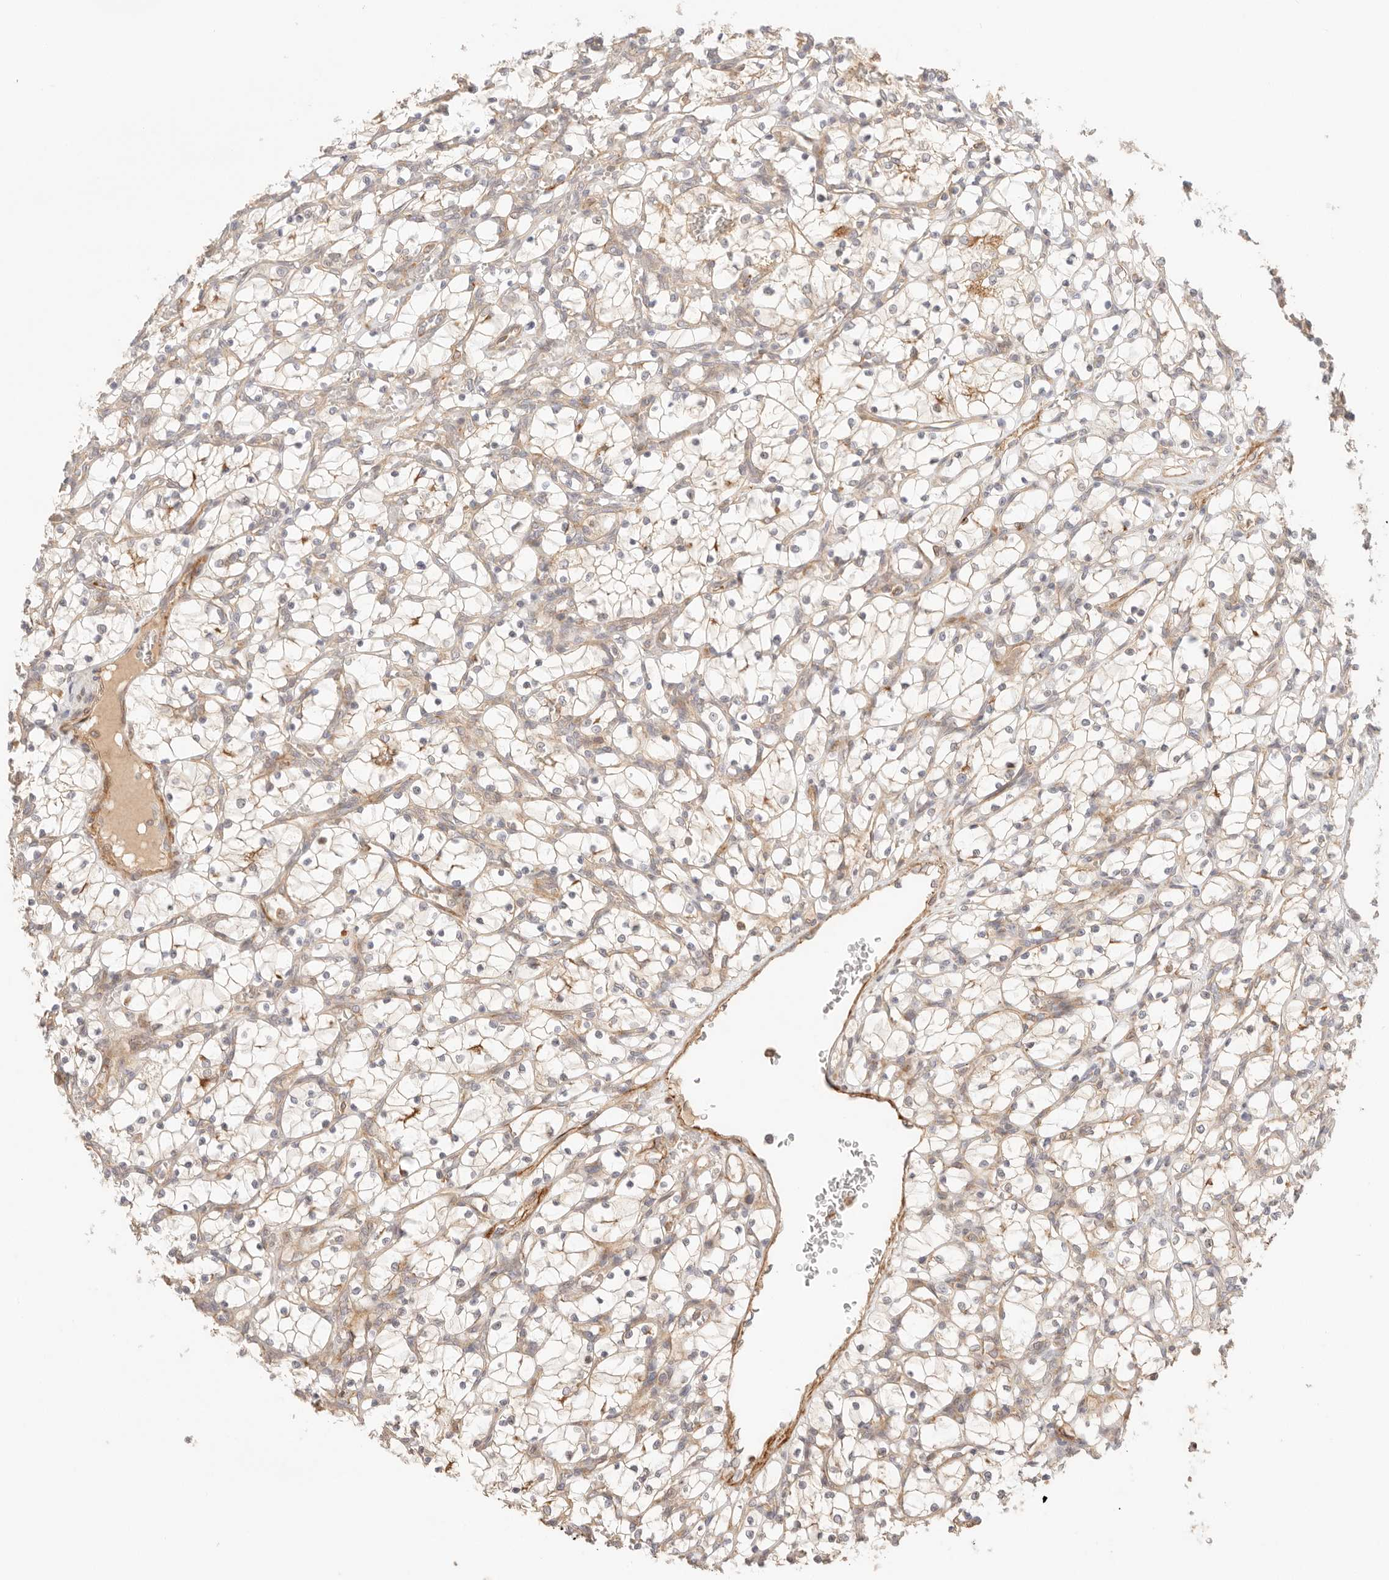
{"staining": {"intensity": "weak", "quantity": ">75%", "location": "cytoplasmic/membranous"}, "tissue": "renal cancer", "cell_type": "Tumor cells", "image_type": "cancer", "snomed": [{"axis": "morphology", "description": "Adenocarcinoma, NOS"}, {"axis": "topography", "description": "Kidney"}], "caption": "A low amount of weak cytoplasmic/membranous staining is identified in approximately >75% of tumor cells in renal cancer (adenocarcinoma) tissue.", "gene": "IL1R2", "patient": {"sex": "female", "age": 69}}